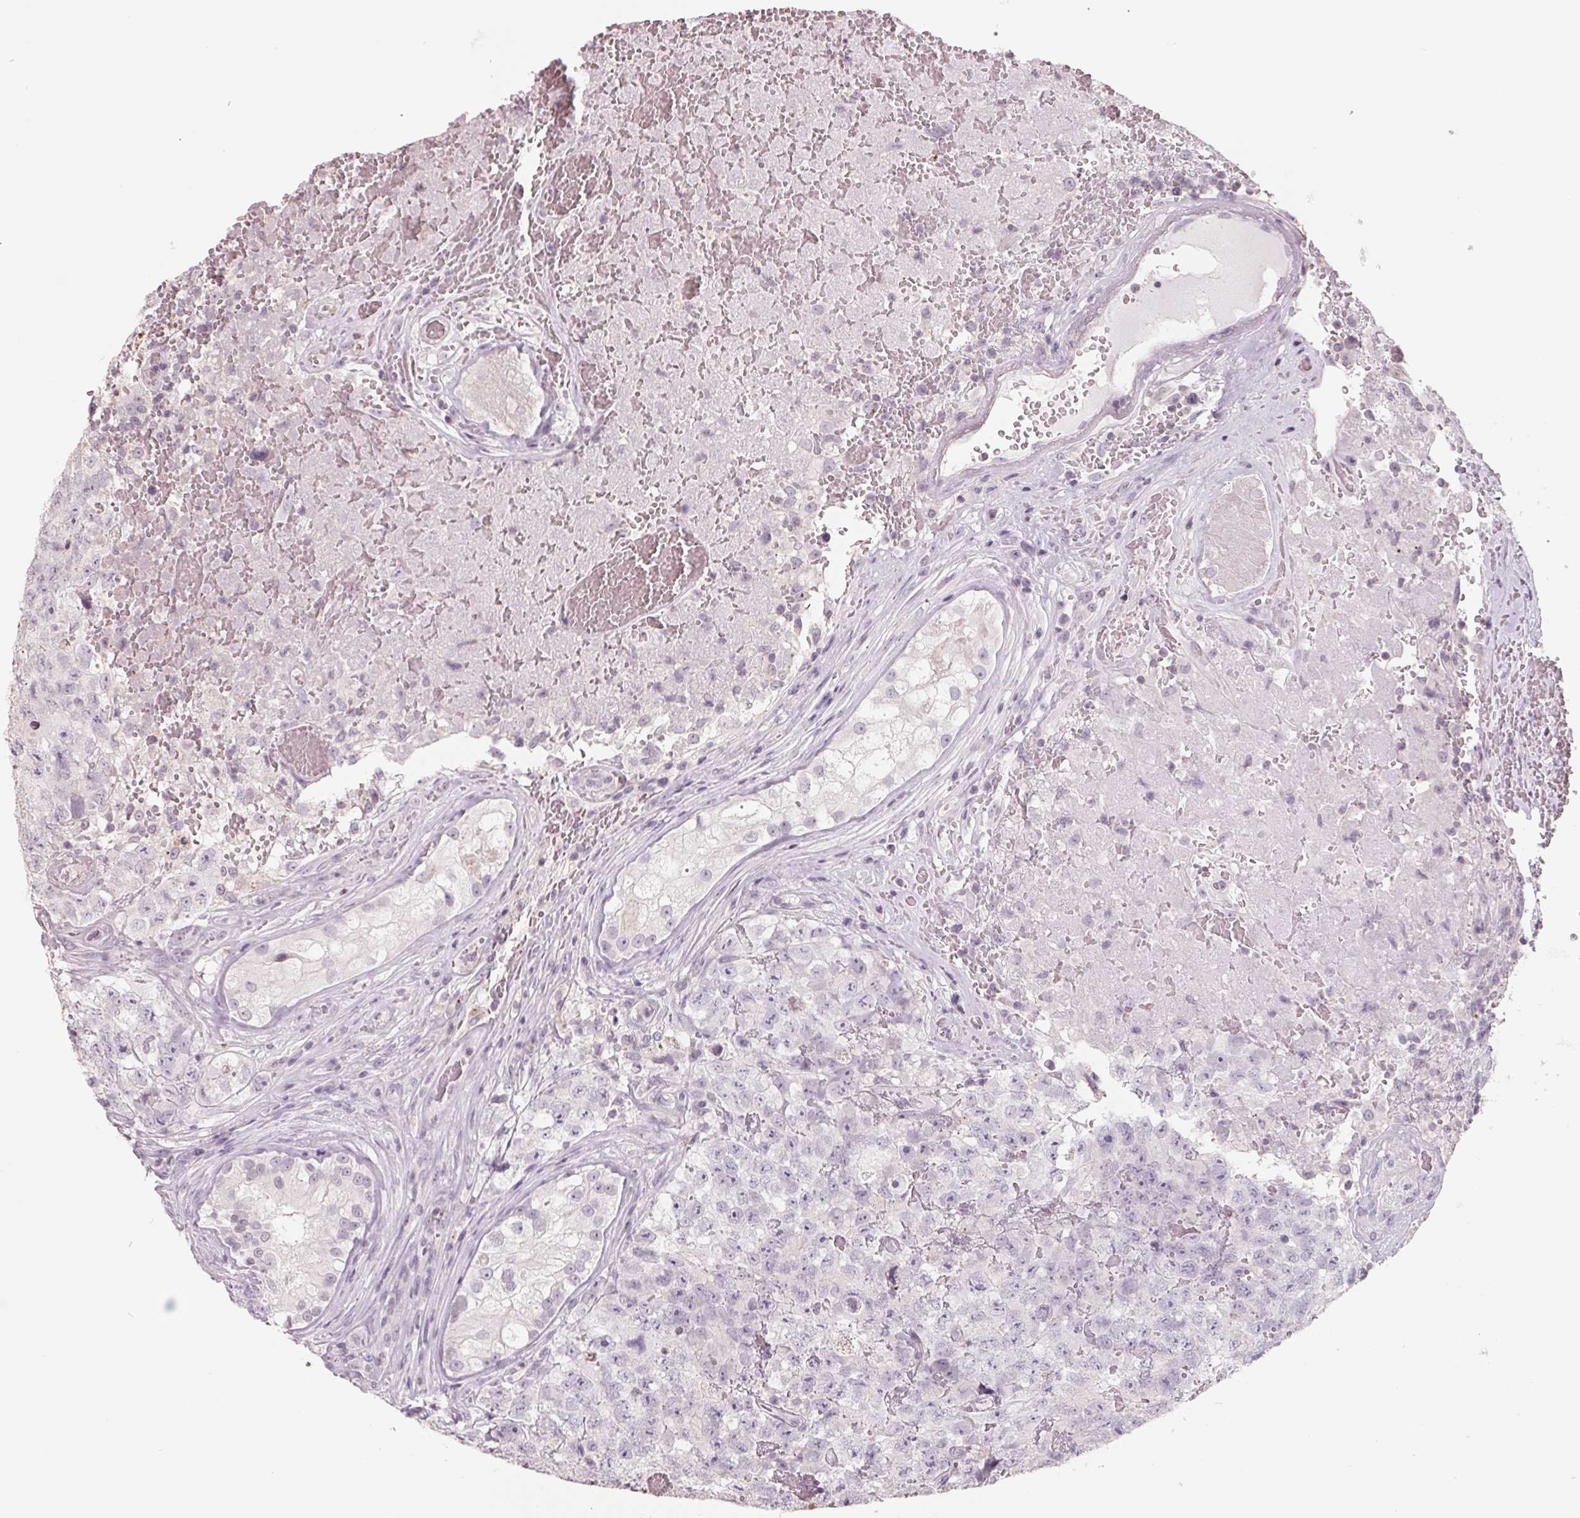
{"staining": {"intensity": "negative", "quantity": "none", "location": "none"}, "tissue": "testis cancer", "cell_type": "Tumor cells", "image_type": "cancer", "snomed": [{"axis": "morphology", "description": "Carcinoma, Embryonal, NOS"}, {"axis": "topography", "description": "Testis"}], "caption": "This is an IHC image of human testis cancer (embryonal carcinoma). There is no staining in tumor cells.", "gene": "FTCD", "patient": {"sex": "male", "age": 18}}